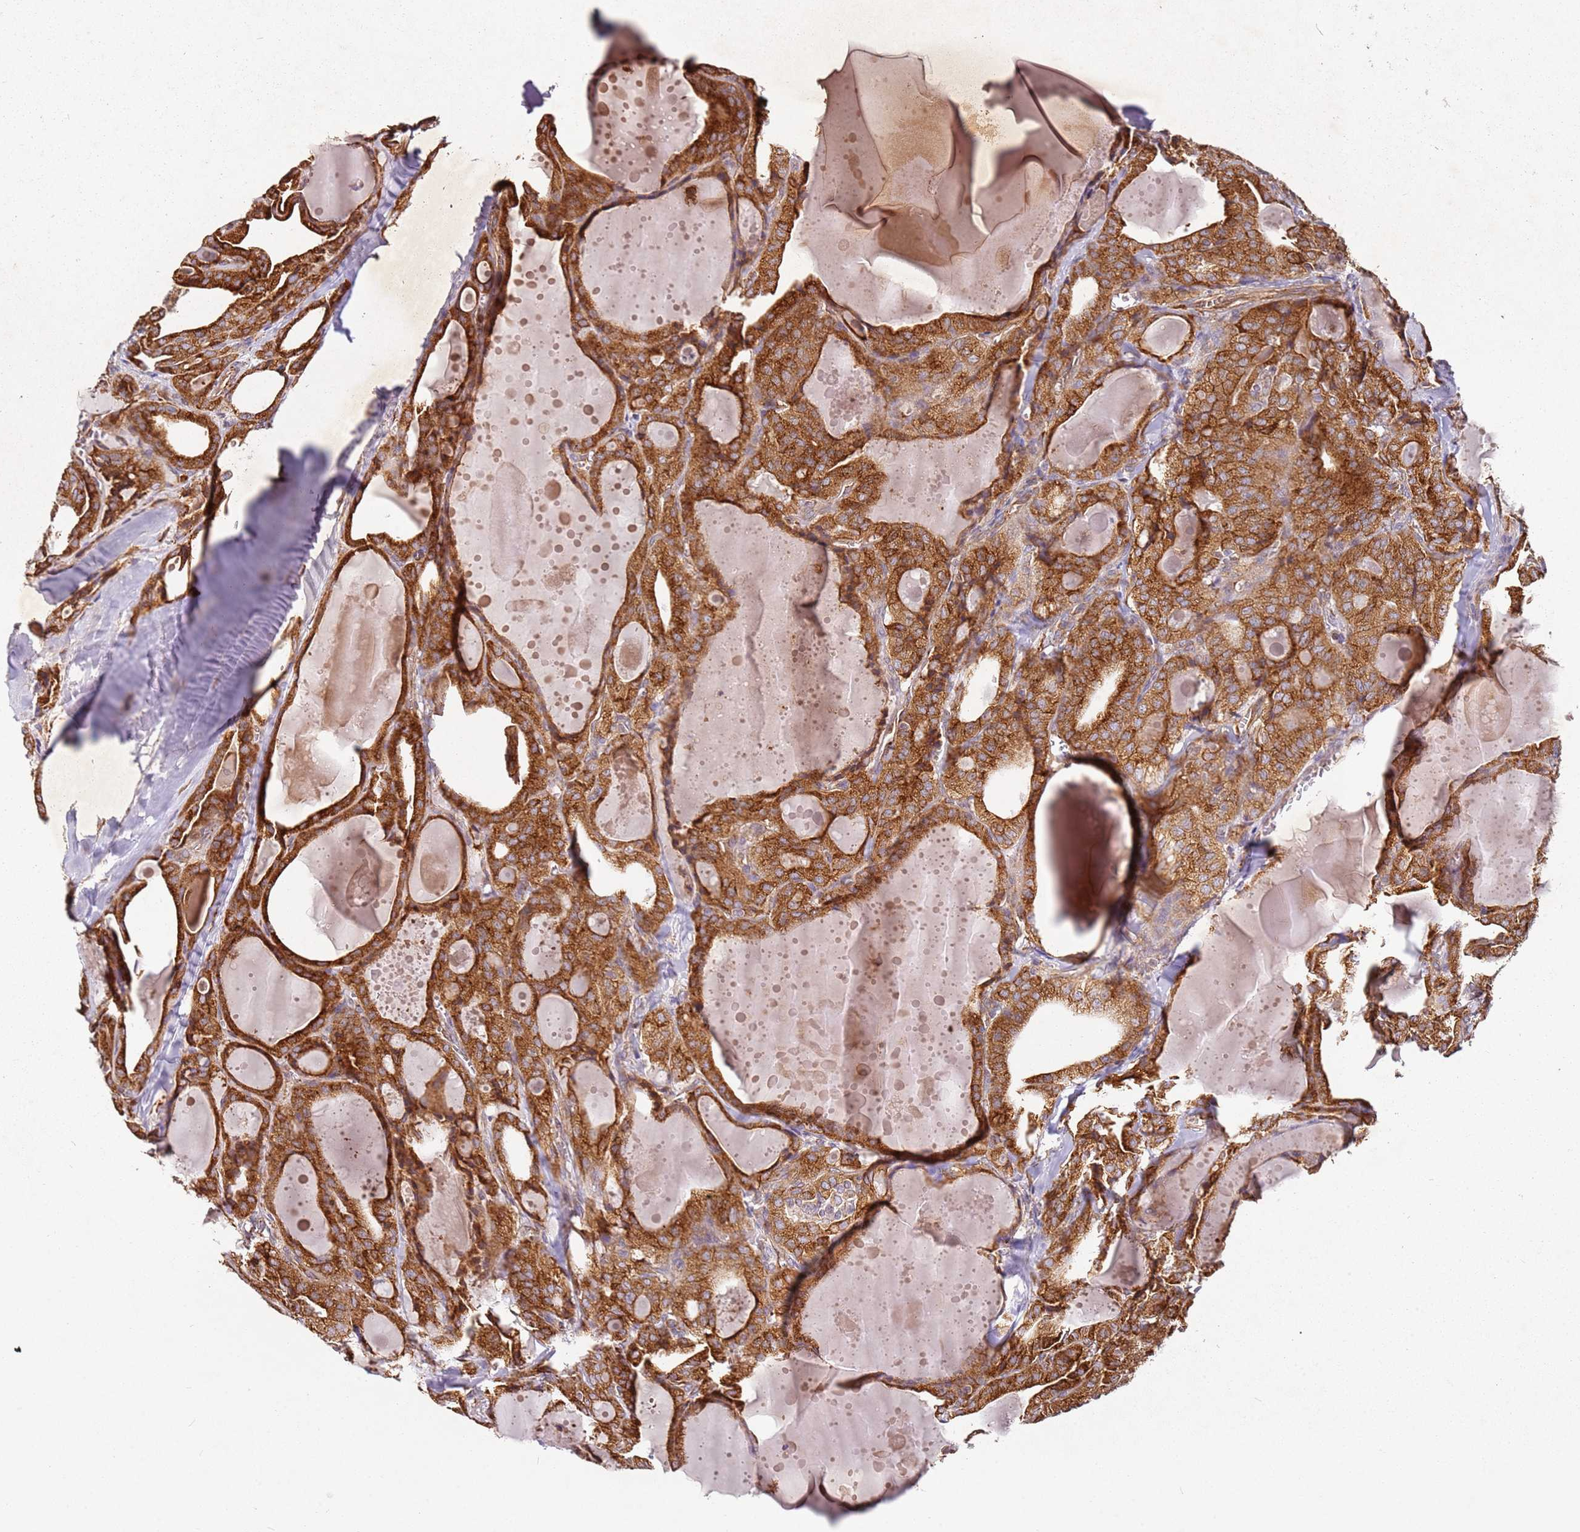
{"staining": {"intensity": "strong", "quantity": ">75%", "location": "cytoplasmic/membranous"}, "tissue": "thyroid cancer", "cell_type": "Tumor cells", "image_type": "cancer", "snomed": [{"axis": "morphology", "description": "Papillary adenocarcinoma, NOS"}, {"axis": "topography", "description": "Thyroid gland"}], "caption": "Immunohistochemistry (IHC) photomicrograph of thyroid cancer (papillary adenocarcinoma) stained for a protein (brown), which displays high levels of strong cytoplasmic/membranous staining in about >75% of tumor cells.", "gene": "ARFRP1", "patient": {"sex": "male", "age": 52}}